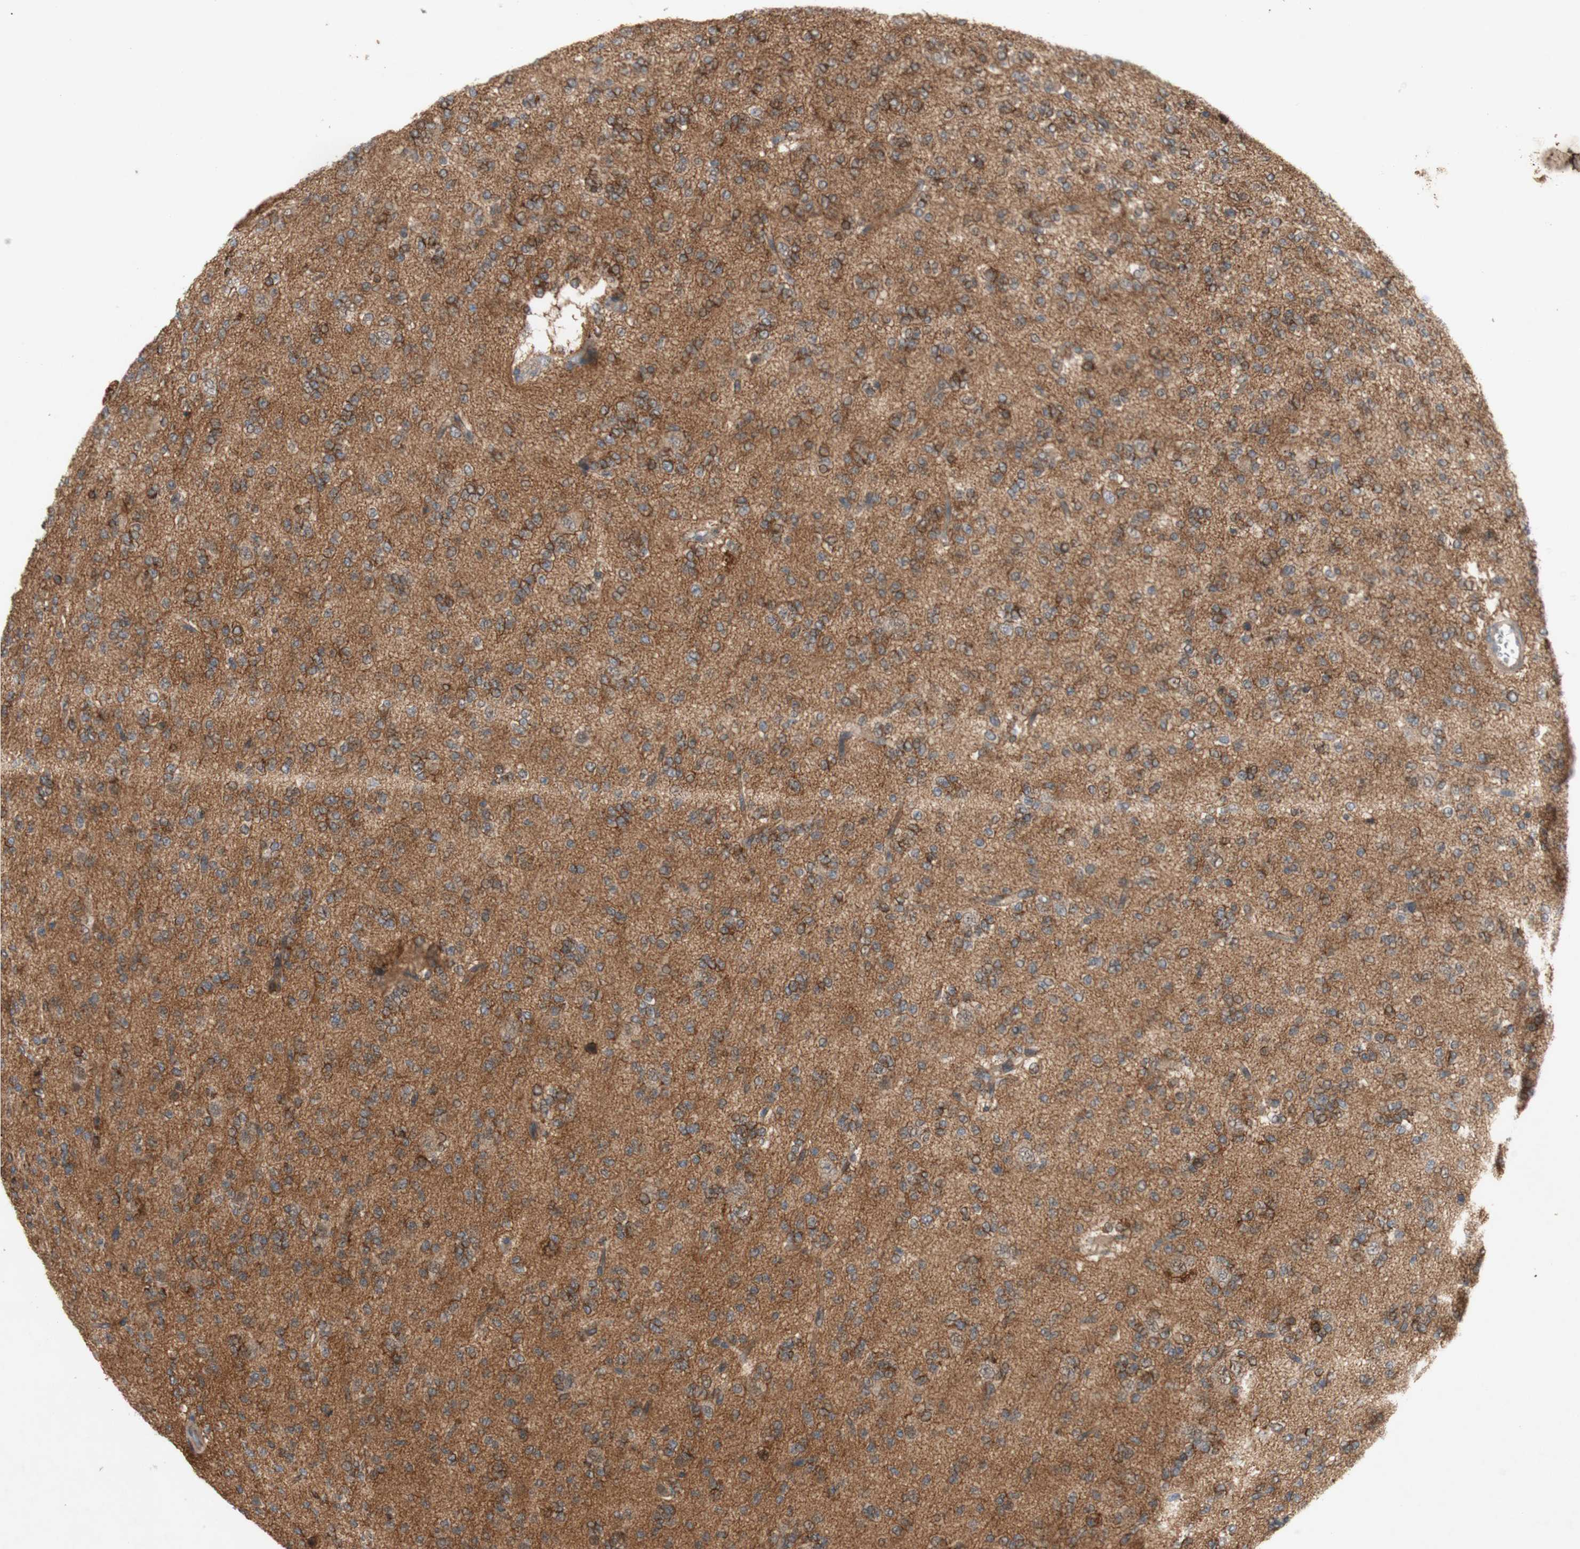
{"staining": {"intensity": "strong", "quantity": ">75%", "location": "cytoplasmic/membranous"}, "tissue": "glioma", "cell_type": "Tumor cells", "image_type": "cancer", "snomed": [{"axis": "morphology", "description": "Glioma, malignant, Low grade"}, {"axis": "topography", "description": "Brain"}], "caption": "A high-resolution image shows IHC staining of glioma, which reveals strong cytoplasmic/membranous expression in approximately >75% of tumor cells.", "gene": "PKN1", "patient": {"sex": "male", "age": 38}}